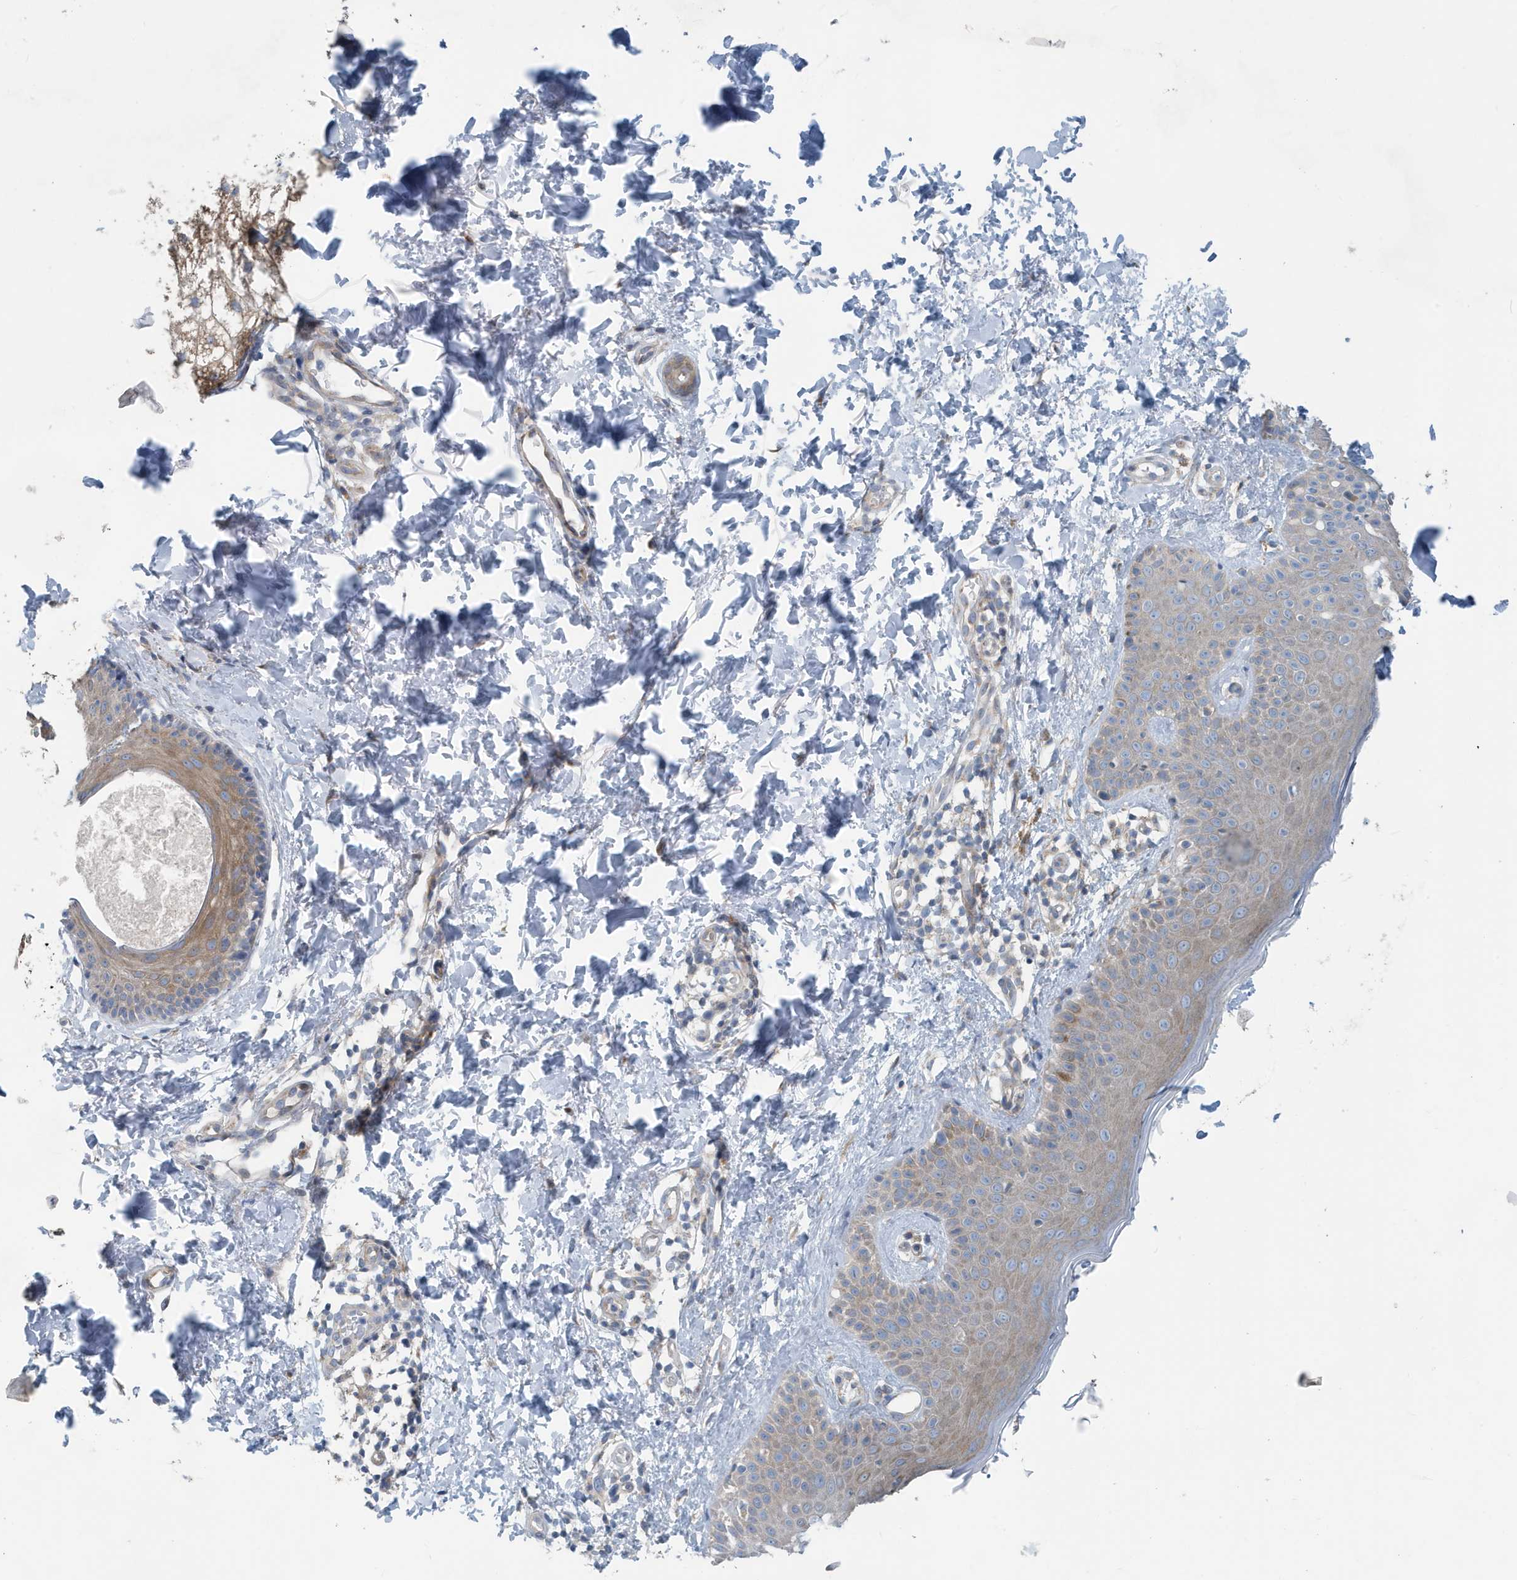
{"staining": {"intensity": "negative", "quantity": "none", "location": "none"}, "tissue": "skin", "cell_type": "Fibroblasts", "image_type": "normal", "snomed": [{"axis": "morphology", "description": "Normal tissue, NOS"}, {"axis": "topography", "description": "Skin"}], "caption": "Immunohistochemistry photomicrograph of unremarkable skin: skin stained with DAB demonstrates no significant protein expression in fibroblasts.", "gene": "PPM1M", "patient": {"sex": "male", "age": 52}}